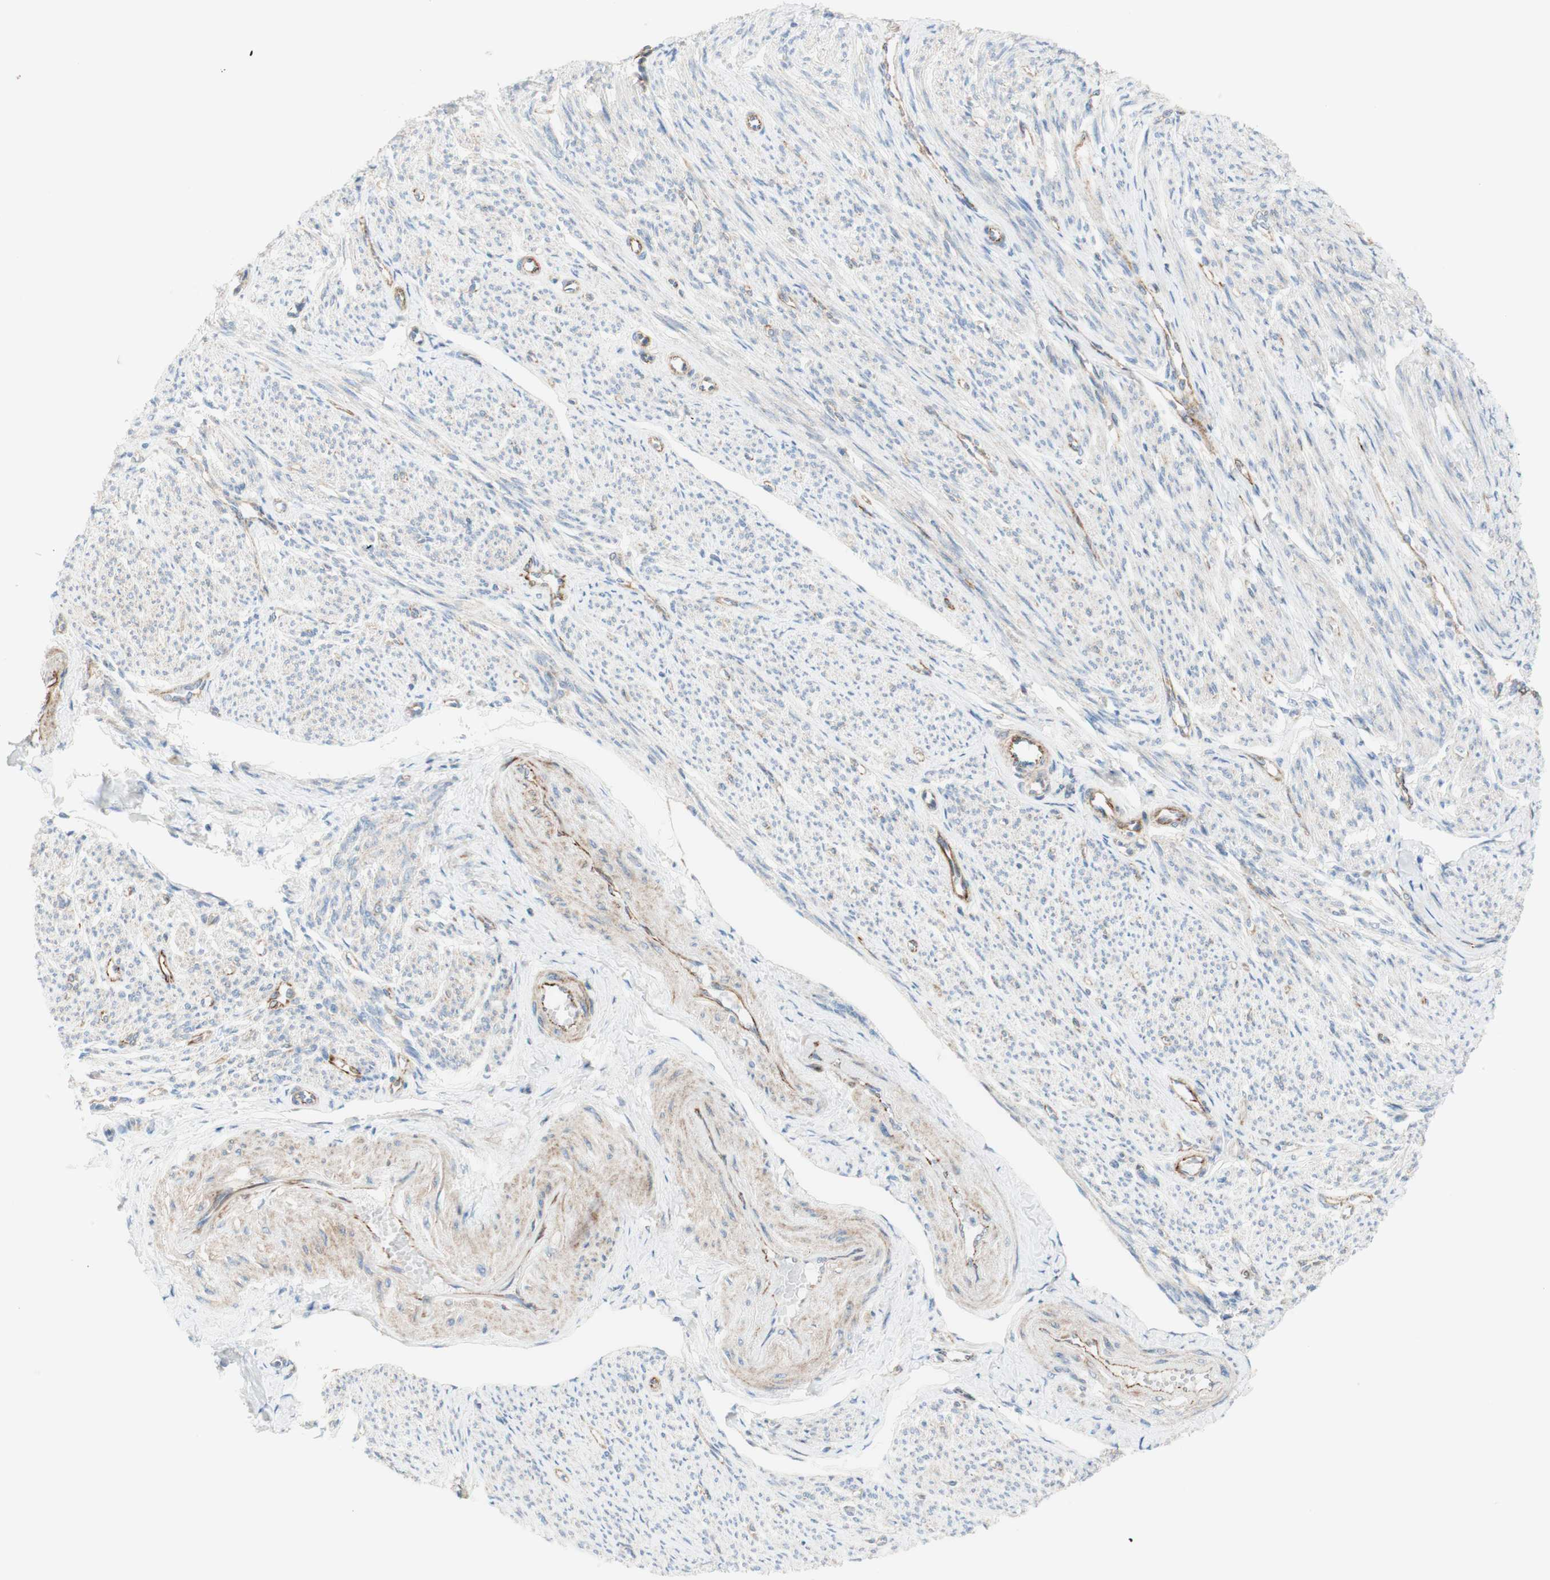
{"staining": {"intensity": "weak", "quantity": "25%-75%", "location": "cytoplasmic/membranous"}, "tissue": "smooth muscle", "cell_type": "Smooth muscle cells", "image_type": "normal", "snomed": [{"axis": "morphology", "description": "Normal tissue, NOS"}, {"axis": "topography", "description": "Smooth muscle"}], "caption": "A high-resolution photomicrograph shows immunohistochemistry staining of normal smooth muscle, which exhibits weak cytoplasmic/membranous staining in about 25%-75% of smooth muscle cells. (Brightfield microscopy of DAB IHC at high magnification).", "gene": "POU2AF1", "patient": {"sex": "female", "age": 65}}